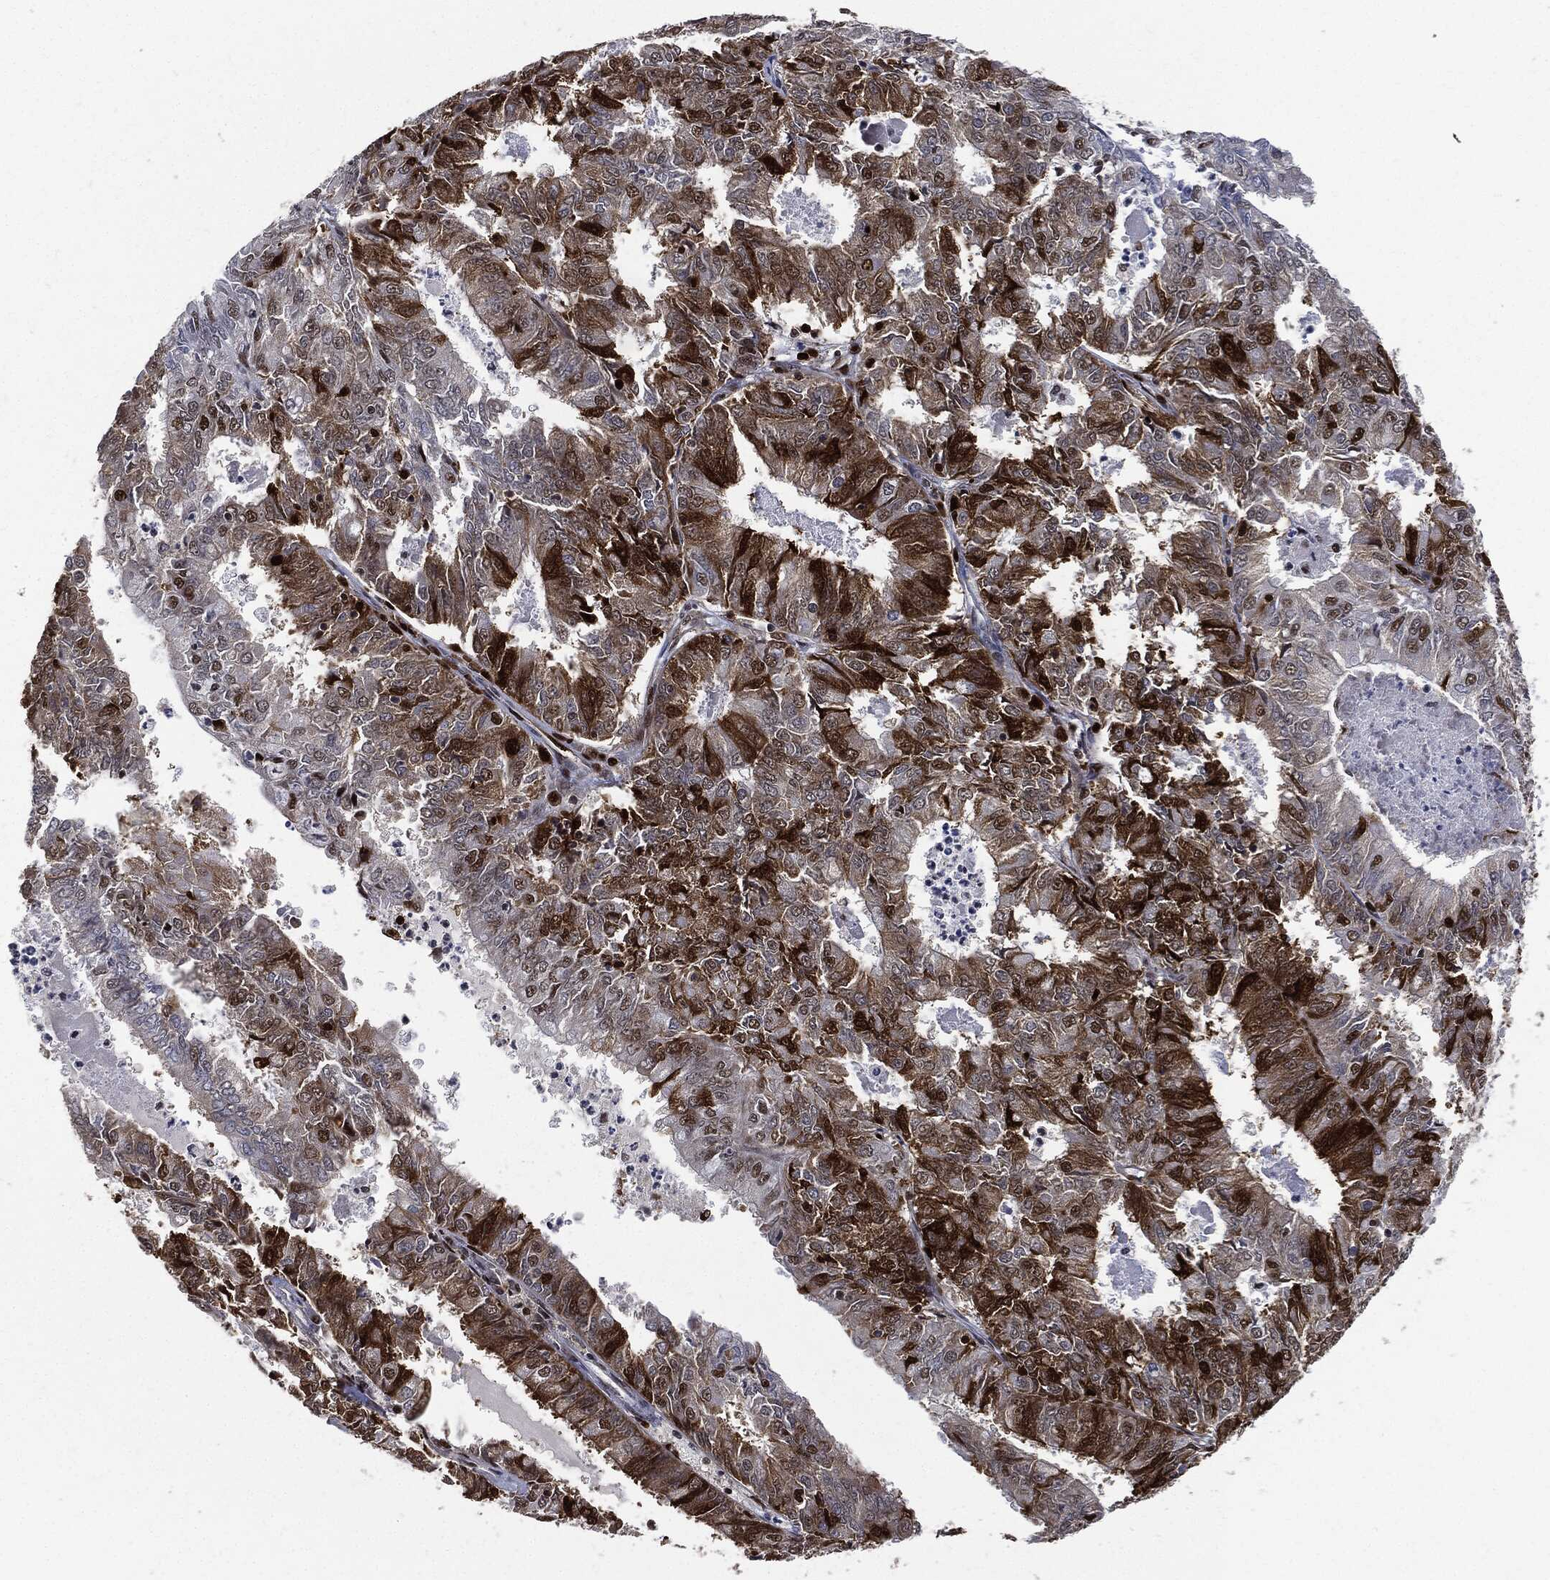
{"staining": {"intensity": "strong", "quantity": "<25%", "location": "cytoplasmic/membranous"}, "tissue": "endometrial cancer", "cell_type": "Tumor cells", "image_type": "cancer", "snomed": [{"axis": "morphology", "description": "Adenocarcinoma, NOS"}, {"axis": "topography", "description": "Endometrium"}], "caption": "Immunohistochemical staining of human endometrial adenocarcinoma shows strong cytoplasmic/membranous protein expression in approximately <25% of tumor cells.", "gene": "PCNA", "patient": {"sex": "female", "age": 57}}